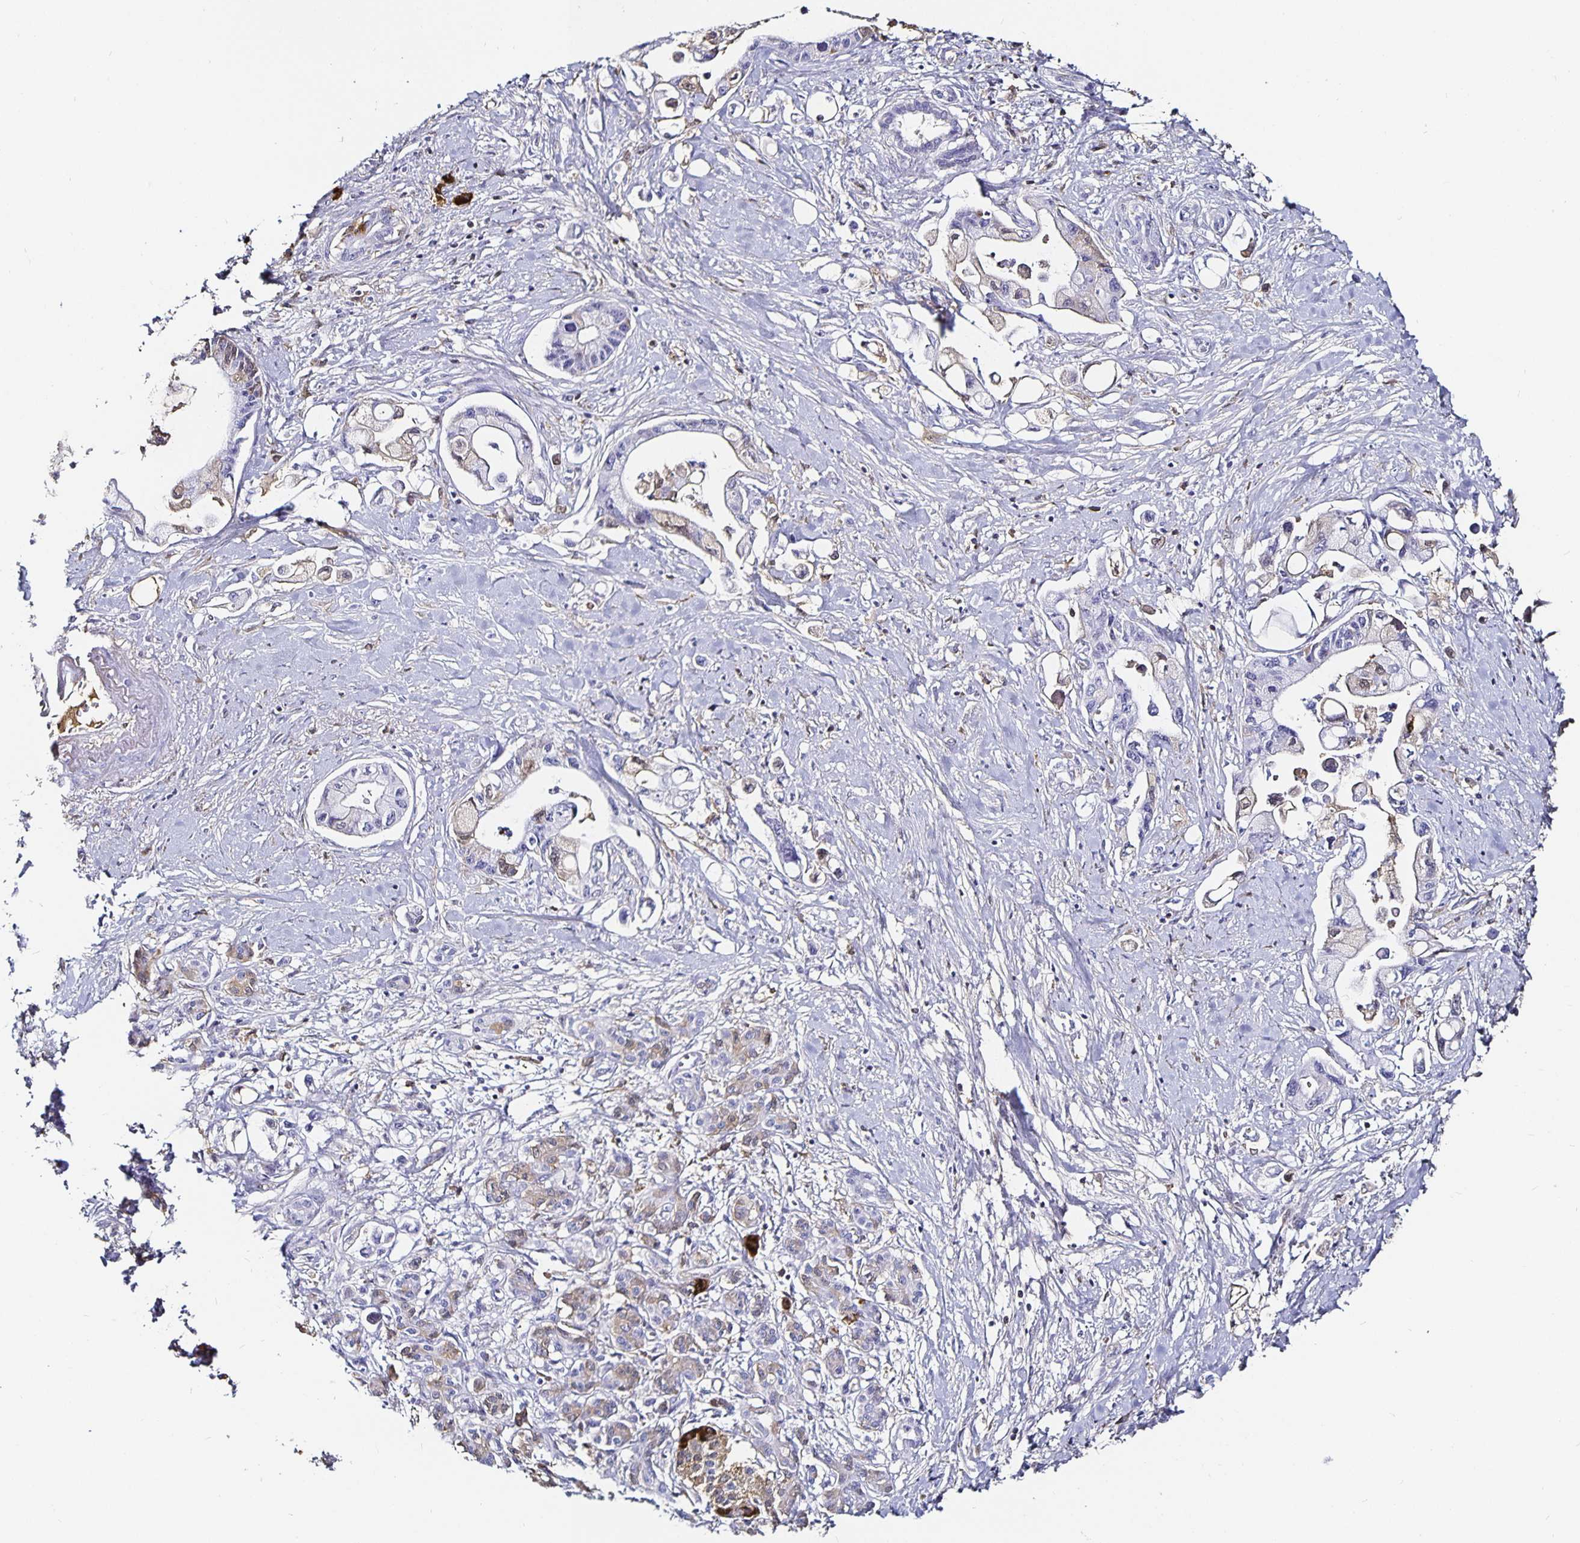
{"staining": {"intensity": "negative", "quantity": "none", "location": "none"}, "tissue": "pancreatic cancer", "cell_type": "Tumor cells", "image_type": "cancer", "snomed": [{"axis": "morphology", "description": "Adenocarcinoma, NOS"}, {"axis": "topography", "description": "Pancreas"}], "caption": "Tumor cells show no significant positivity in pancreatic cancer.", "gene": "TTR", "patient": {"sex": "male", "age": 61}}